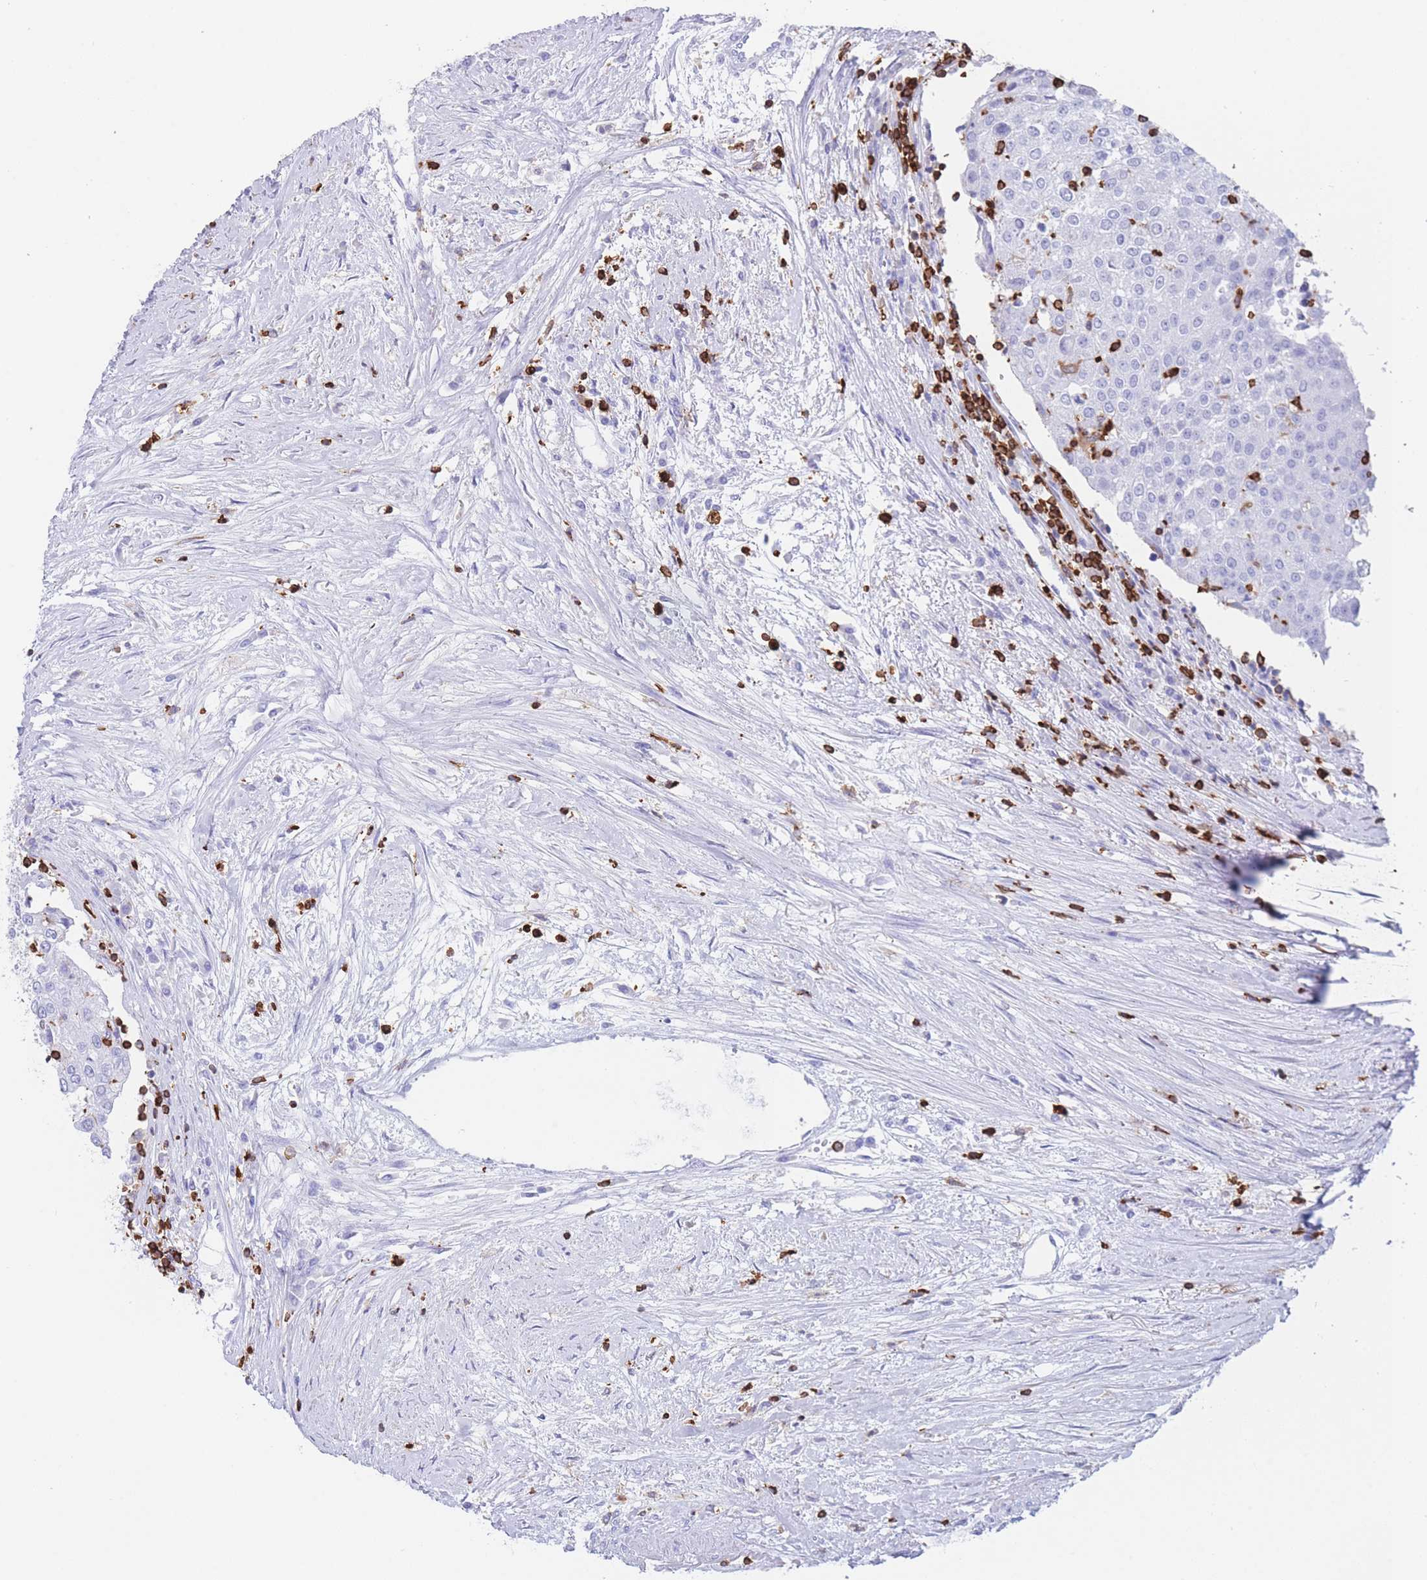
{"staining": {"intensity": "negative", "quantity": "none", "location": "none"}, "tissue": "urothelial cancer", "cell_type": "Tumor cells", "image_type": "cancer", "snomed": [{"axis": "morphology", "description": "Urothelial carcinoma, High grade"}, {"axis": "topography", "description": "Urinary bladder"}], "caption": "This image is of urothelial carcinoma (high-grade) stained with IHC to label a protein in brown with the nuclei are counter-stained blue. There is no expression in tumor cells. The staining was performed using DAB (3,3'-diaminobenzidine) to visualize the protein expression in brown, while the nuclei were stained in blue with hematoxylin (Magnification: 20x).", "gene": "CORO1A", "patient": {"sex": "female", "age": 85}}